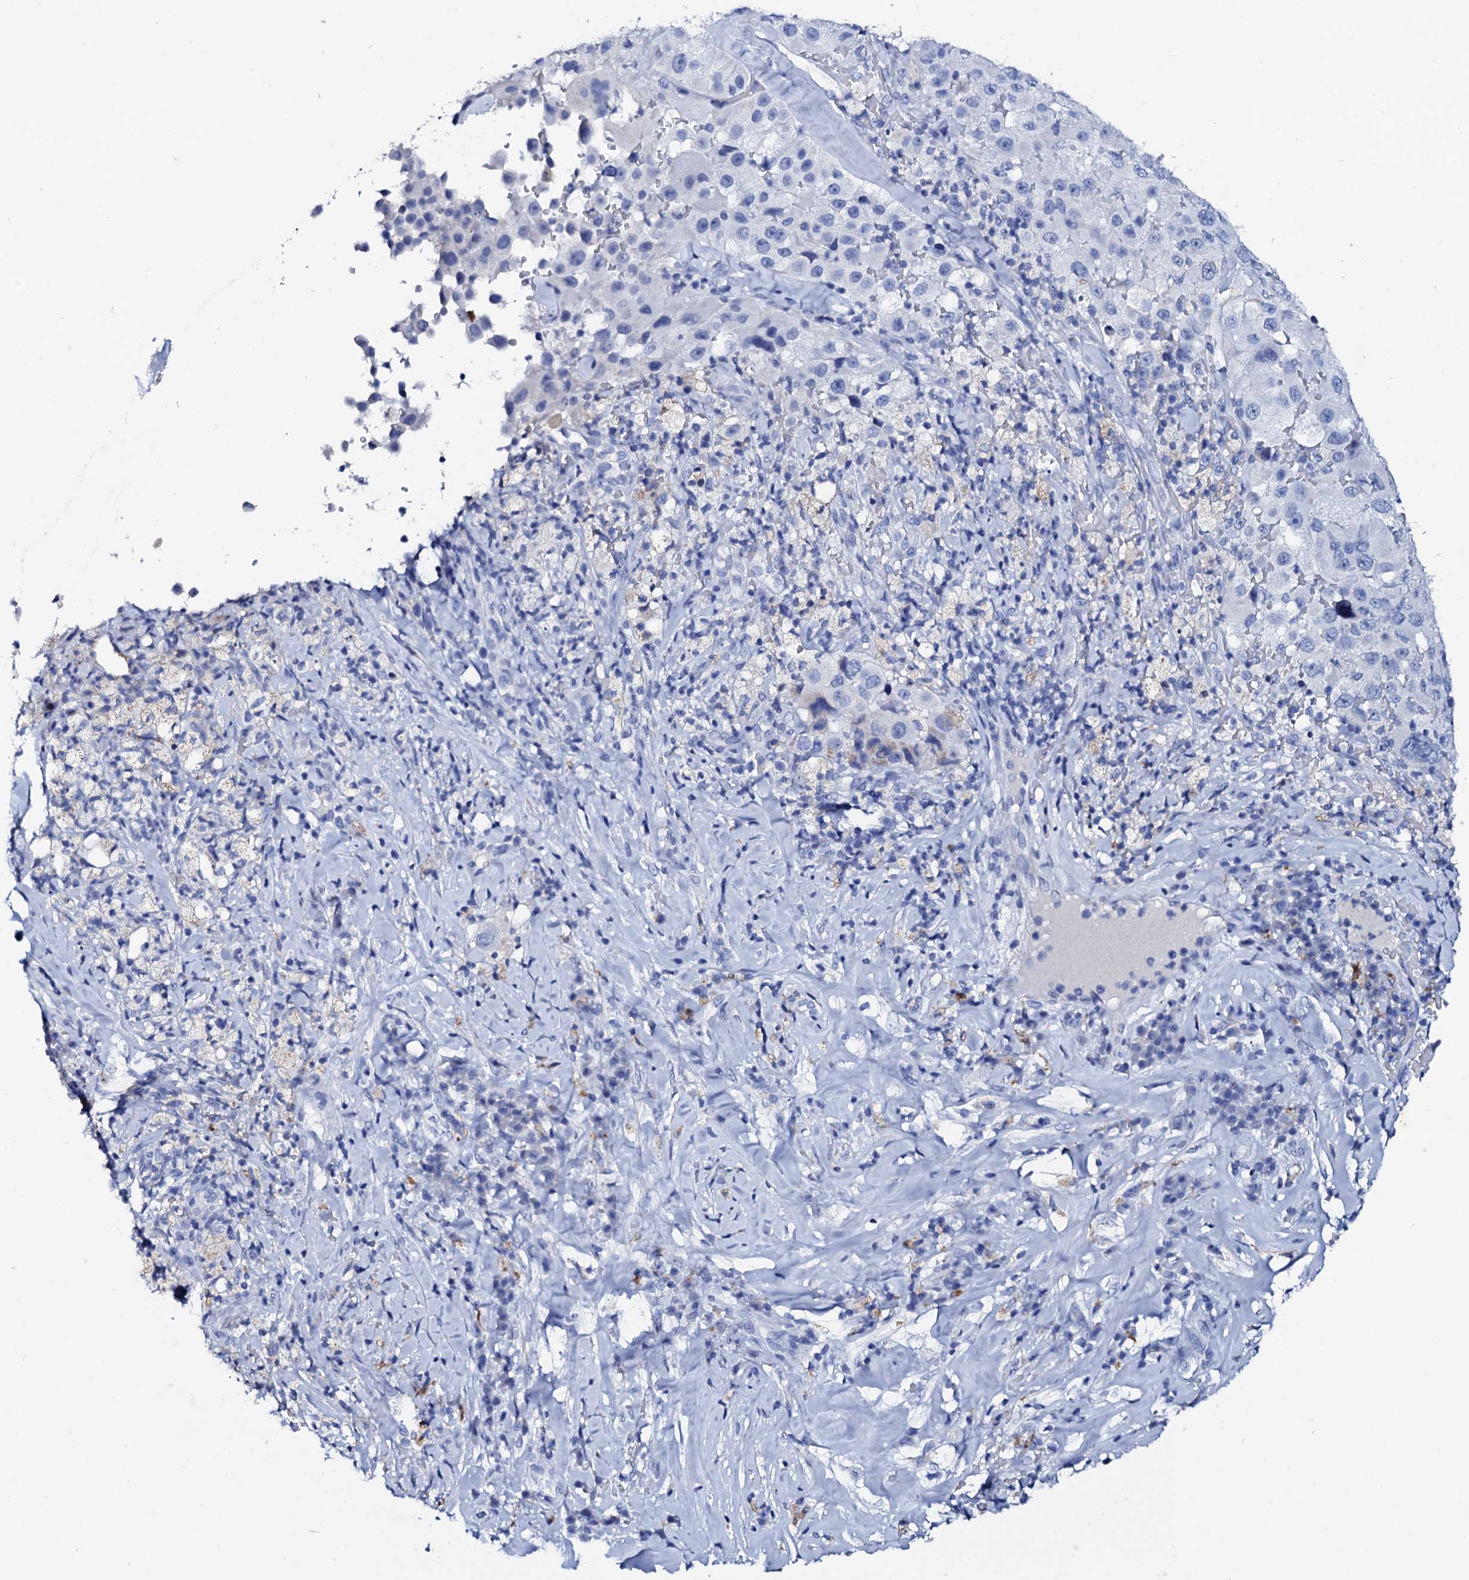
{"staining": {"intensity": "negative", "quantity": "none", "location": "none"}, "tissue": "melanoma", "cell_type": "Tumor cells", "image_type": "cancer", "snomed": [{"axis": "morphology", "description": "Malignant melanoma, Metastatic site"}, {"axis": "topography", "description": "Lymph node"}], "caption": "Immunohistochemical staining of malignant melanoma (metastatic site) reveals no significant staining in tumor cells.", "gene": "GLB1L3", "patient": {"sex": "male", "age": 62}}